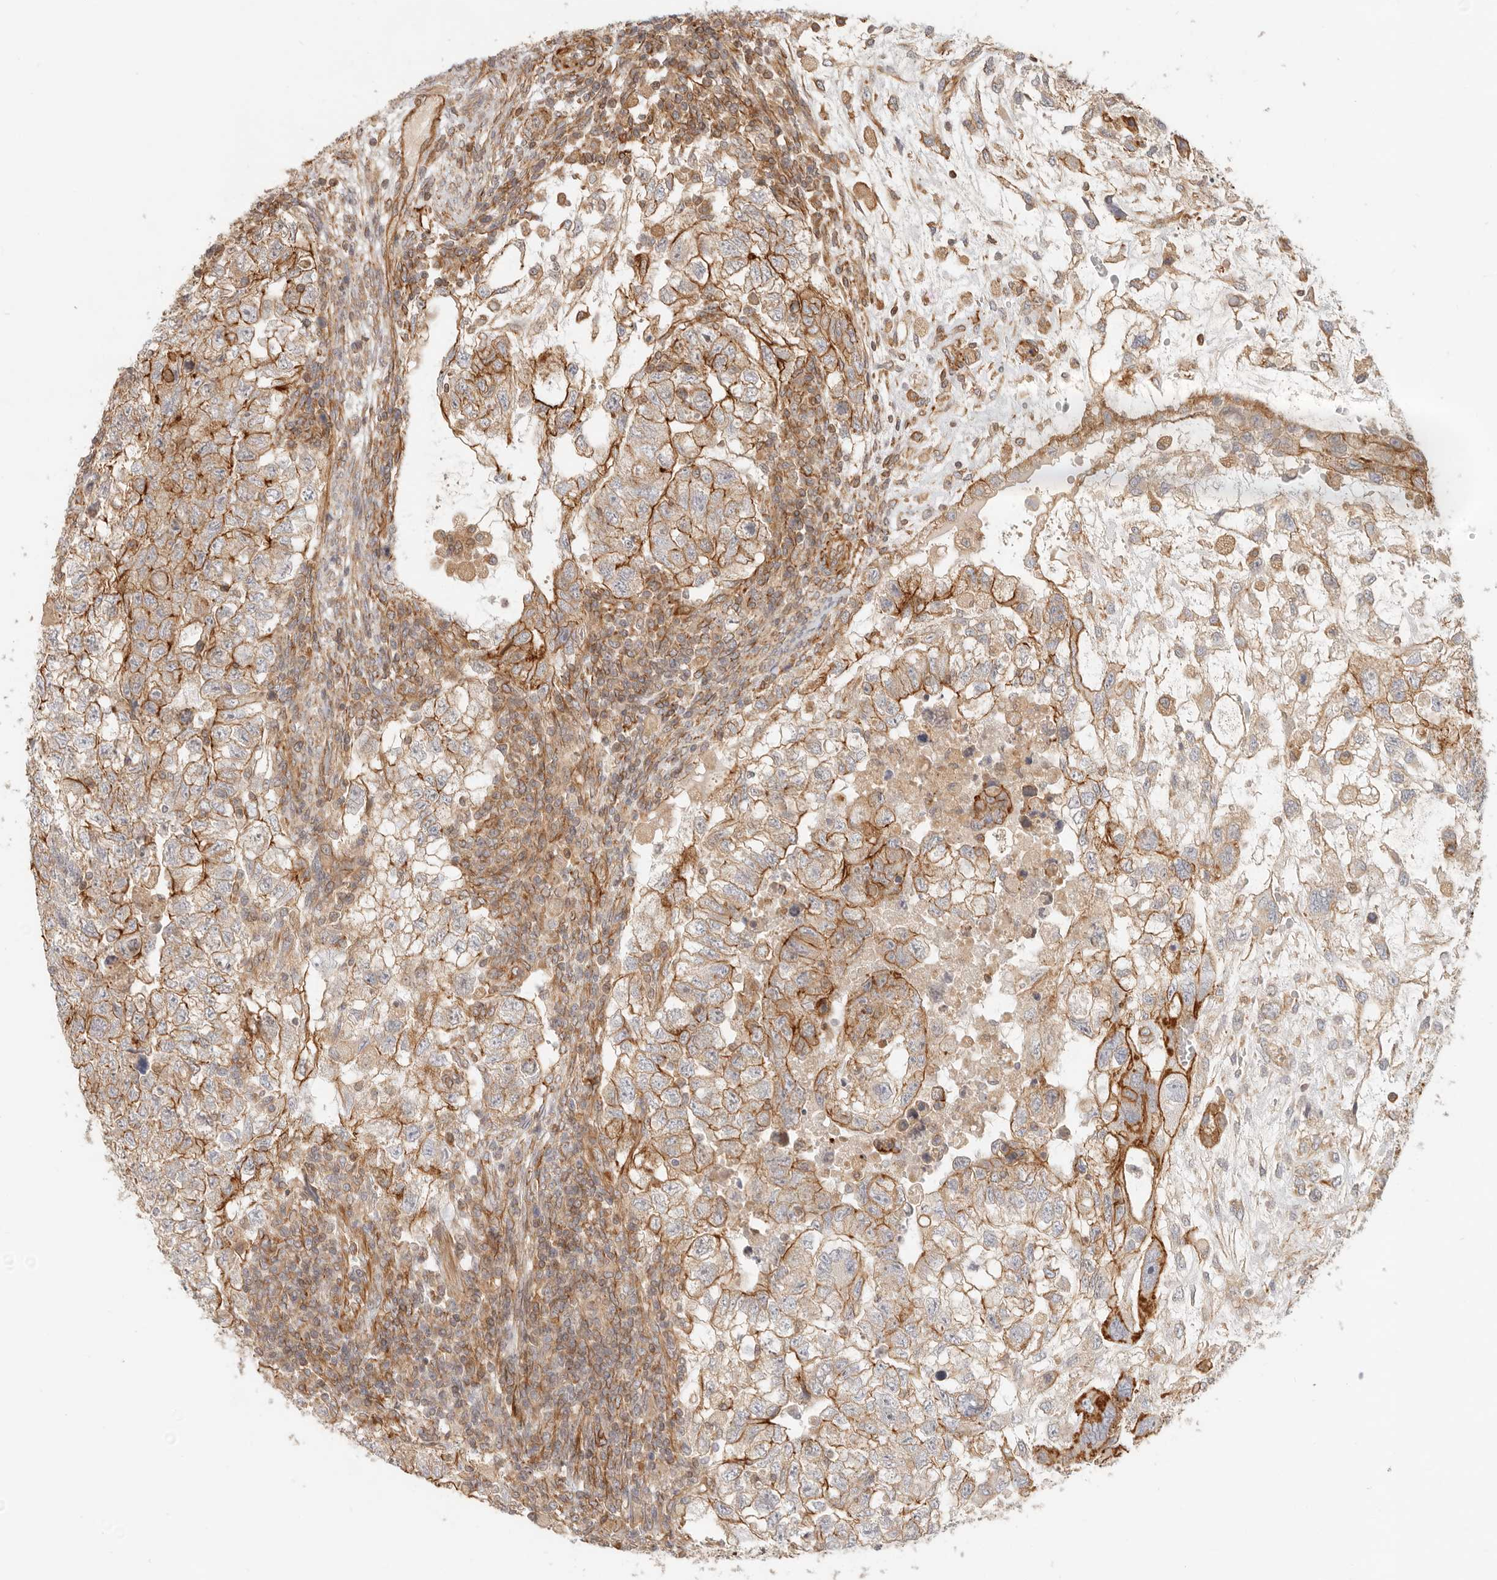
{"staining": {"intensity": "moderate", "quantity": "25%-75%", "location": "cytoplasmic/membranous"}, "tissue": "testis cancer", "cell_type": "Tumor cells", "image_type": "cancer", "snomed": [{"axis": "morphology", "description": "Carcinoma, Embryonal, NOS"}, {"axis": "topography", "description": "Testis"}], "caption": "There is medium levels of moderate cytoplasmic/membranous staining in tumor cells of testis cancer (embryonal carcinoma), as demonstrated by immunohistochemical staining (brown color).", "gene": "UFSP1", "patient": {"sex": "male", "age": 37}}